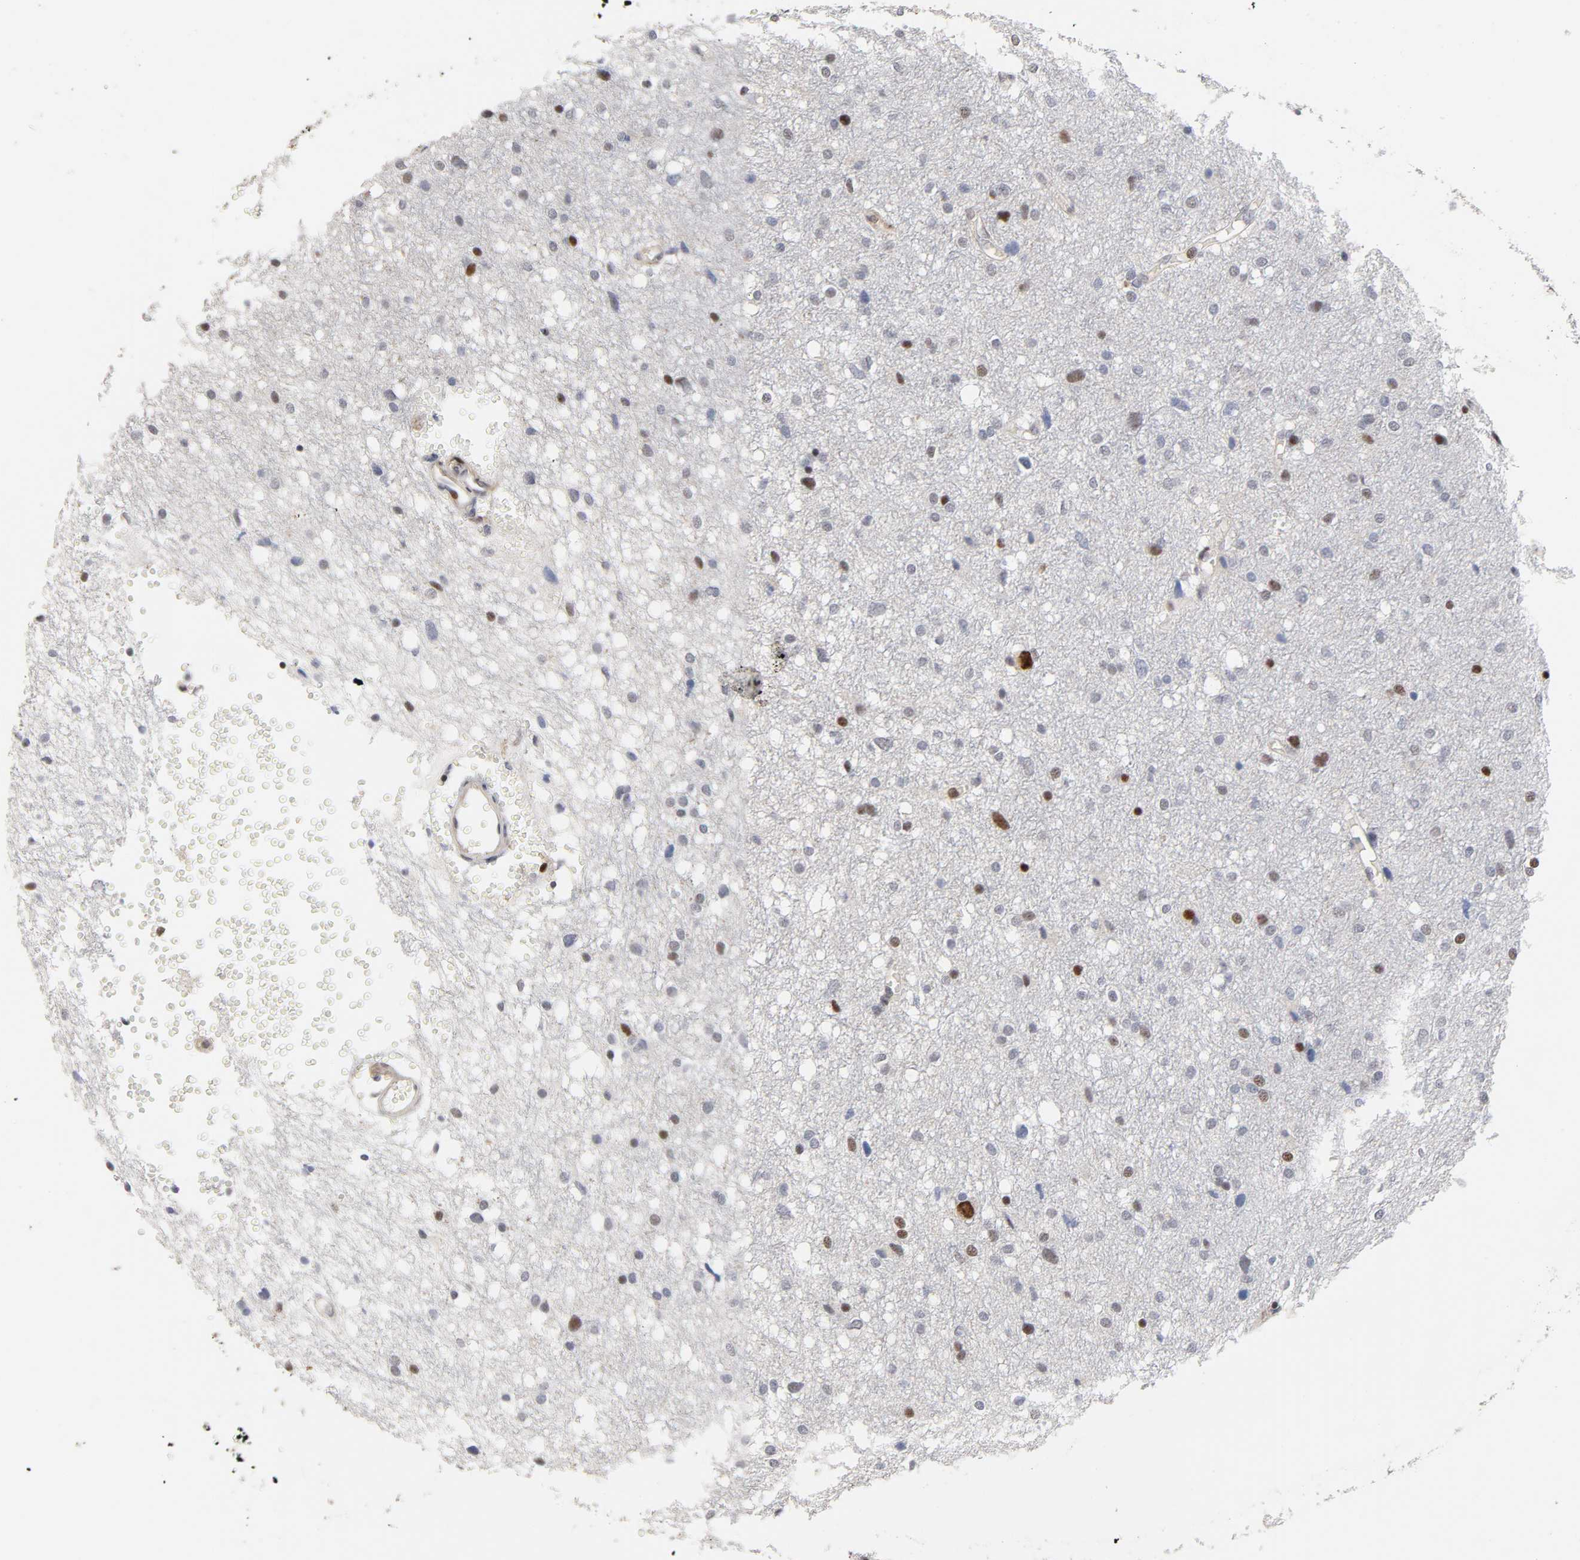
{"staining": {"intensity": "moderate", "quantity": "<25%", "location": "nuclear"}, "tissue": "glioma", "cell_type": "Tumor cells", "image_type": "cancer", "snomed": [{"axis": "morphology", "description": "Glioma, malignant, High grade"}, {"axis": "topography", "description": "Brain"}], "caption": "Immunohistochemistry (IHC) (DAB) staining of human malignant high-grade glioma reveals moderate nuclear protein staining in approximately <25% of tumor cells.", "gene": "STK38", "patient": {"sex": "female", "age": 59}}